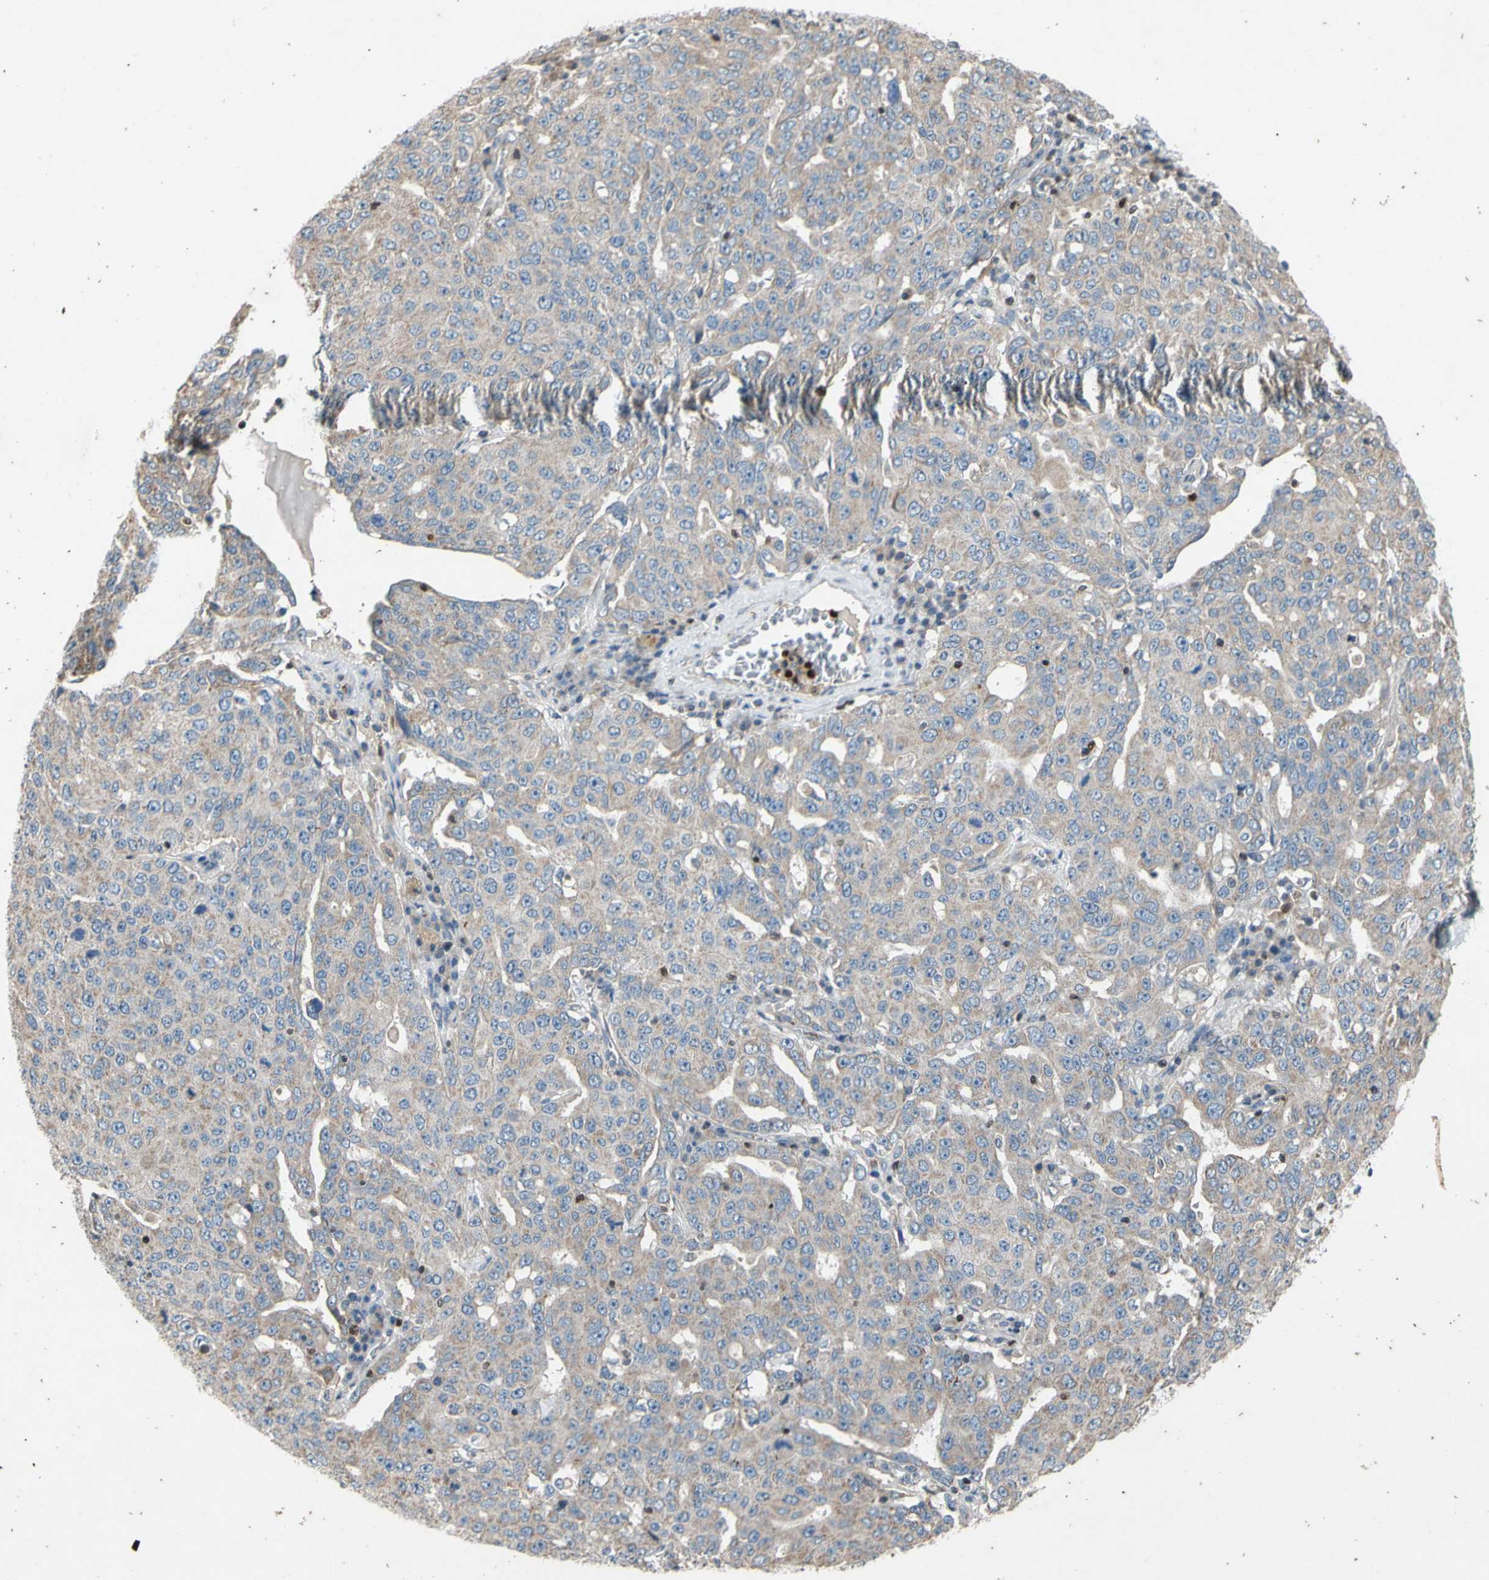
{"staining": {"intensity": "weak", "quantity": ">75%", "location": "cytoplasmic/membranous"}, "tissue": "ovarian cancer", "cell_type": "Tumor cells", "image_type": "cancer", "snomed": [{"axis": "morphology", "description": "Carcinoma, endometroid"}, {"axis": "topography", "description": "Ovary"}], "caption": "Immunohistochemistry (IHC) histopathology image of human endometroid carcinoma (ovarian) stained for a protein (brown), which exhibits low levels of weak cytoplasmic/membranous staining in about >75% of tumor cells.", "gene": "TBX21", "patient": {"sex": "female", "age": 62}}